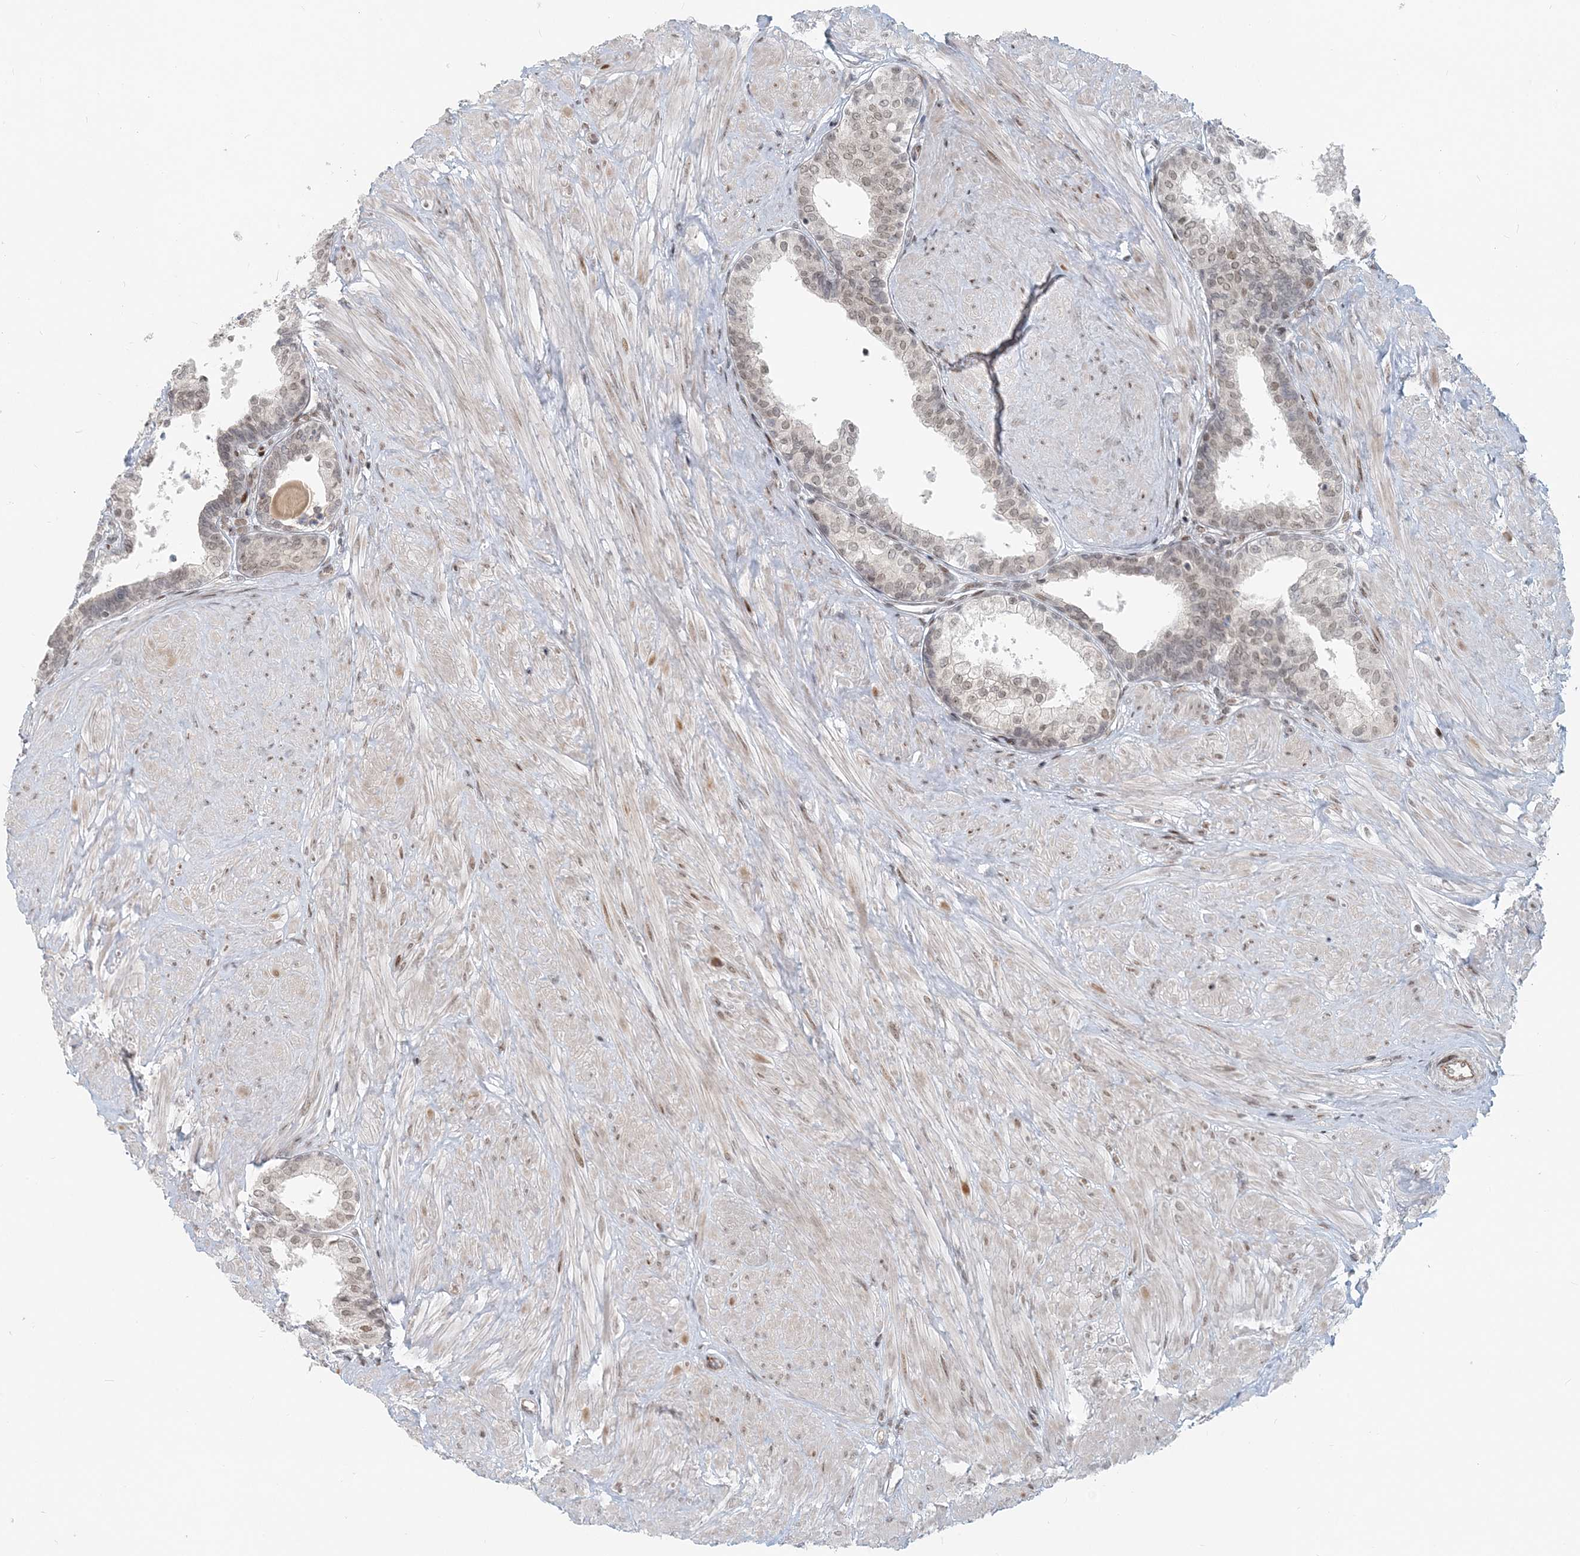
{"staining": {"intensity": "weak", "quantity": "25%-75%", "location": "nuclear"}, "tissue": "prostate", "cell_type": "Glandular cells", "image_type": "normal", "snomed": [{"axis": "morphology", "description": "Normal tissue, NOS"}, {"axis": "topography", "description": "Prostate"}], "caption": "DAB immunohistochemical staining of benign human prostate demonstrates weak nuclear protein positivity in approximately 25%-75% of glandular cells. (DAB (3,3'-diaminobenzidine) IHC, brown staining for protein, blue staining for nuclei).", "gene": "BAZ1B", "patient": {"sex": "male", "age": 48}}